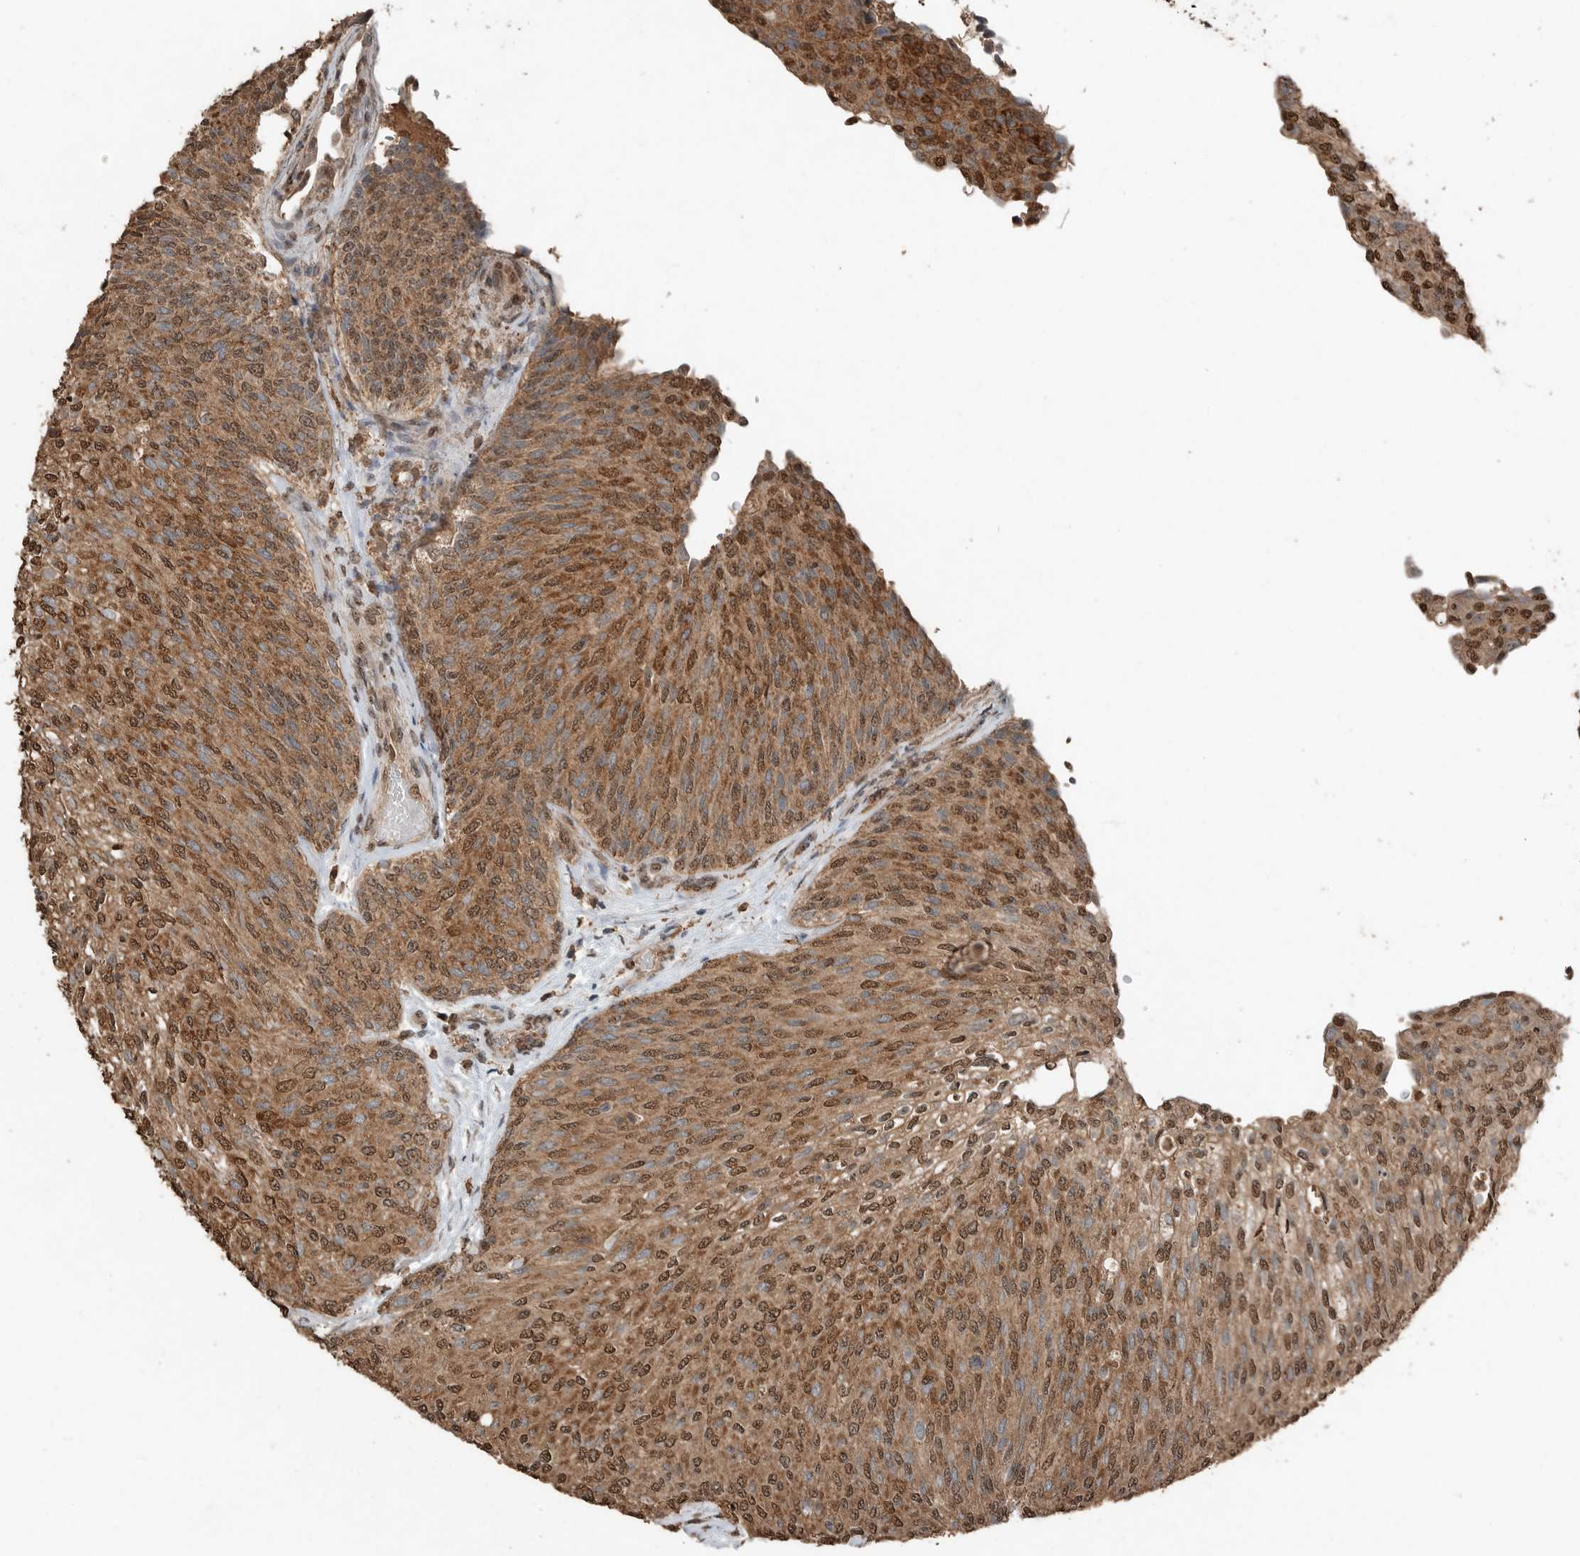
{"staining": {"intensity": "moderate", "quantity": ">75%", "location": "cytoplasmic/membranous,nuclear"}, "tissue": "urothelial cancer", "cell_type": "Tumor cells", "image_type": "cancer", "snomed": [{"axis": "morphology", "description": "Urothelial carcinoma, Low grade"}, {"axis": "topography", "description": "Urinary bladder"}], "caption": "Urothelial carcinoma (low-grade) stained with a protein marker exhibits moderate staining in tumor cells.", "gene": "BLZF1", "patient": {"sex": "female", "age": 79}}